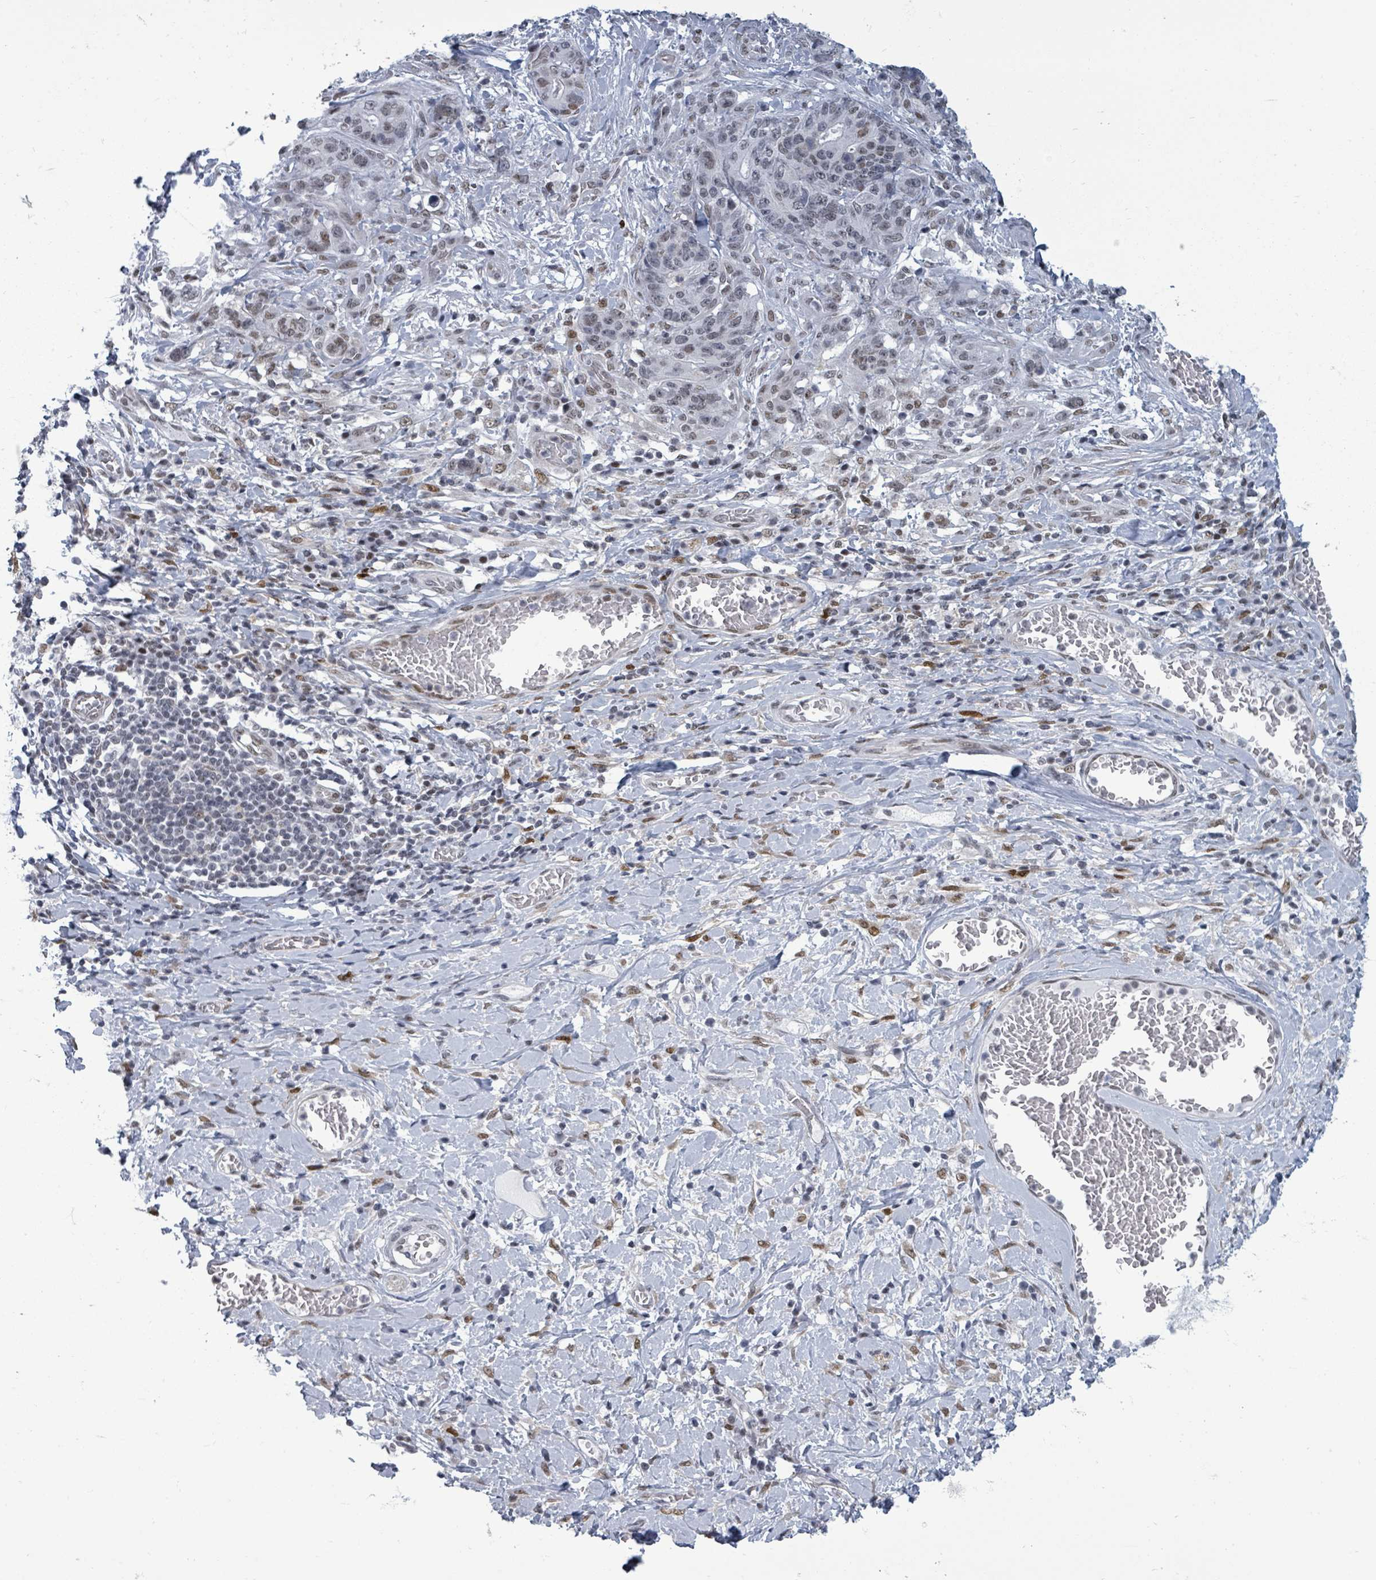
{"staining": {"intensity": "moderate", "quantity": "<25%", "location": "nuclear"}, "tissue": "stomach cancer", "cell_type": "Tumor cells", "image_type": "cancer", "snomed": [{"axis": "morphology", "description": "Normal tissue, NOS"}, {"axis": "morphology", "description": "Adenocarcinoma, NOS"}, {"axis": "topography", "description": "Stomach"}], "caption": "A brown stain highlights moderate nuclear expression of a protein in human stomach cancer tumor cells. Nuclei are stained in blue.", "gene": "ERCC5", "patient": {"sex": "female", "age": 64}}